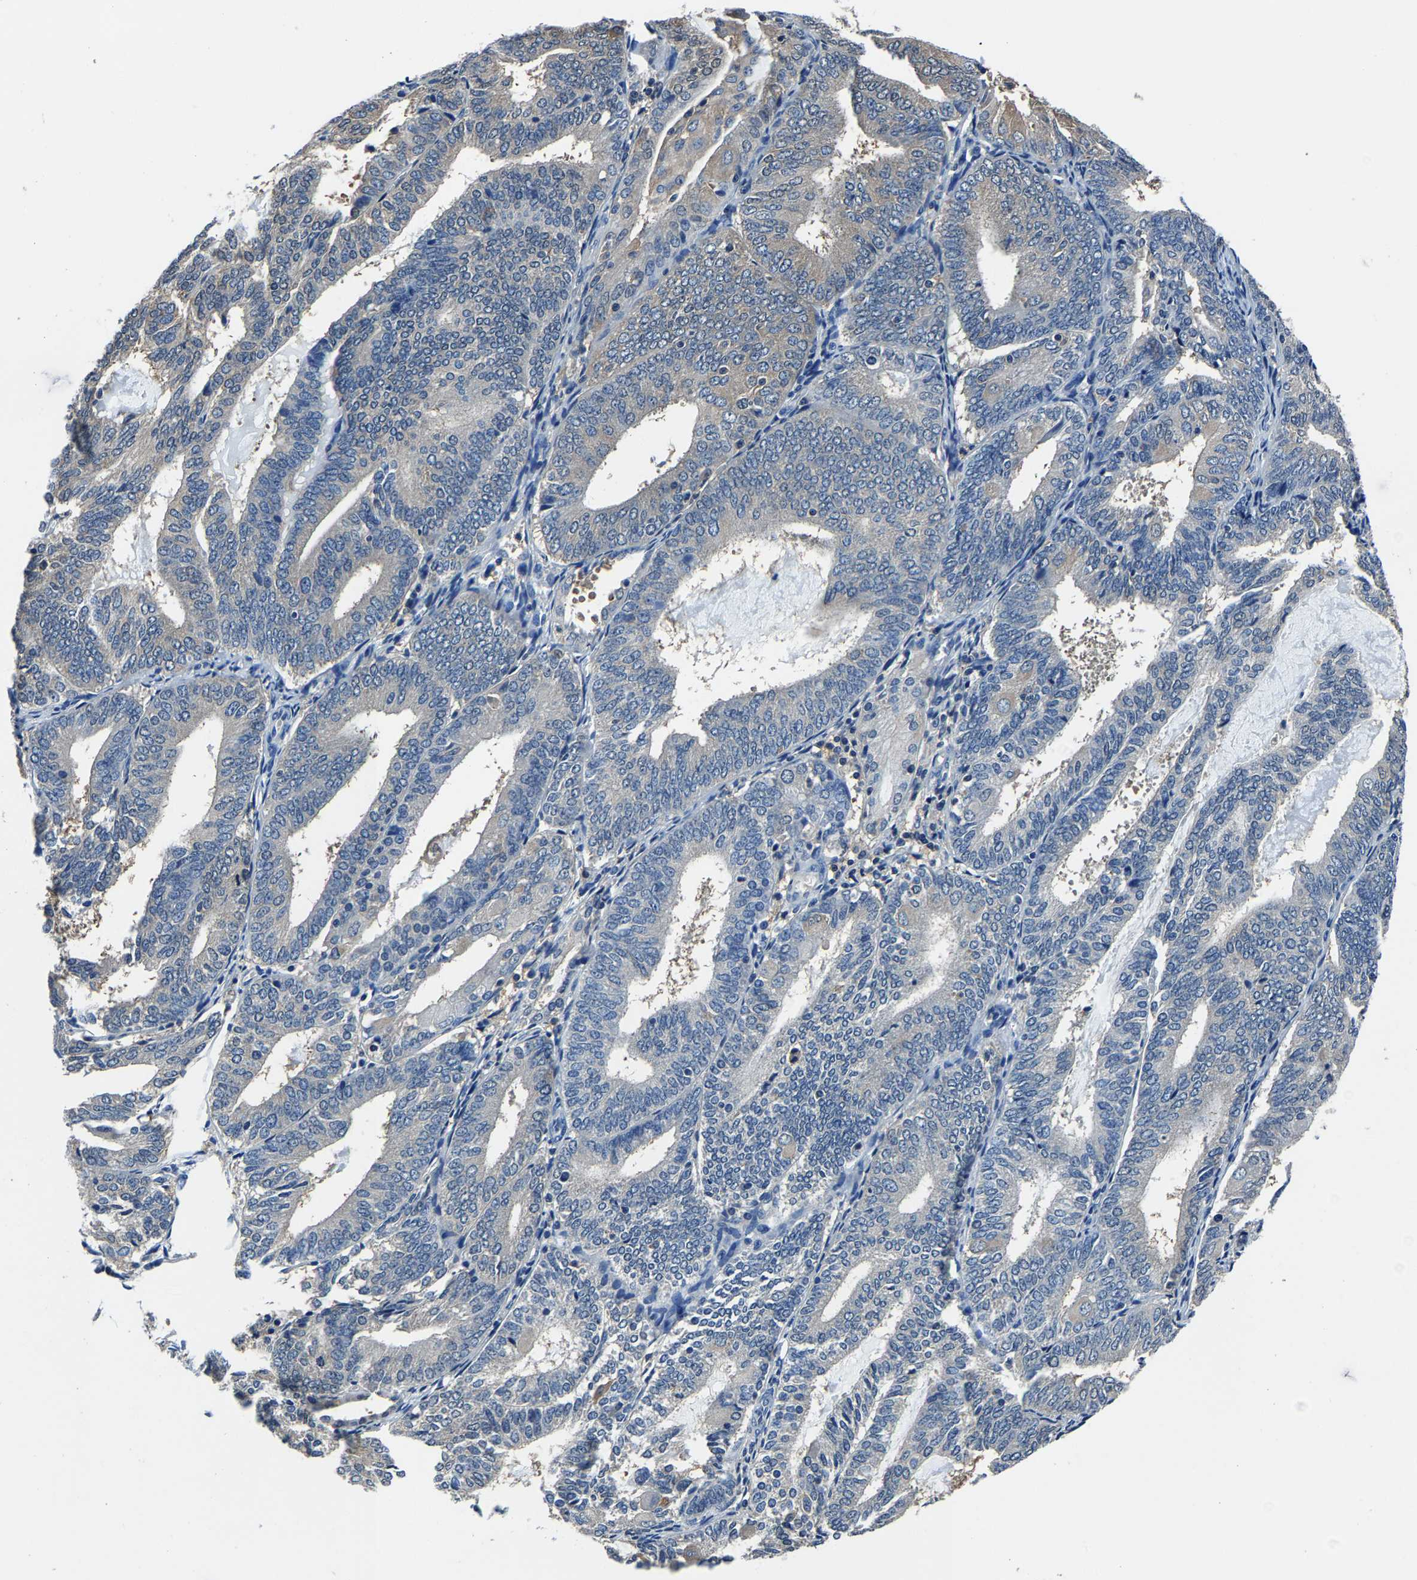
{"staining": {"intensity": "negative", "quantity": "none", "location": "none"}, "tissue": "endometrial cancer", "cell_type": "Tumor cells", "image_type": "cancer", "snomed": [{"axis": "morphology", "description": "Adenocarcinoma, NOS"}, {"axis": "topography", "description": "Endometrium"}], "caption": "The photomicrograph exhibits no significant expression in tumor cells of adenocarcinoma (endometrial).", "gene": "ALDOB", "patient": {"sex": "female", "age": 81}}